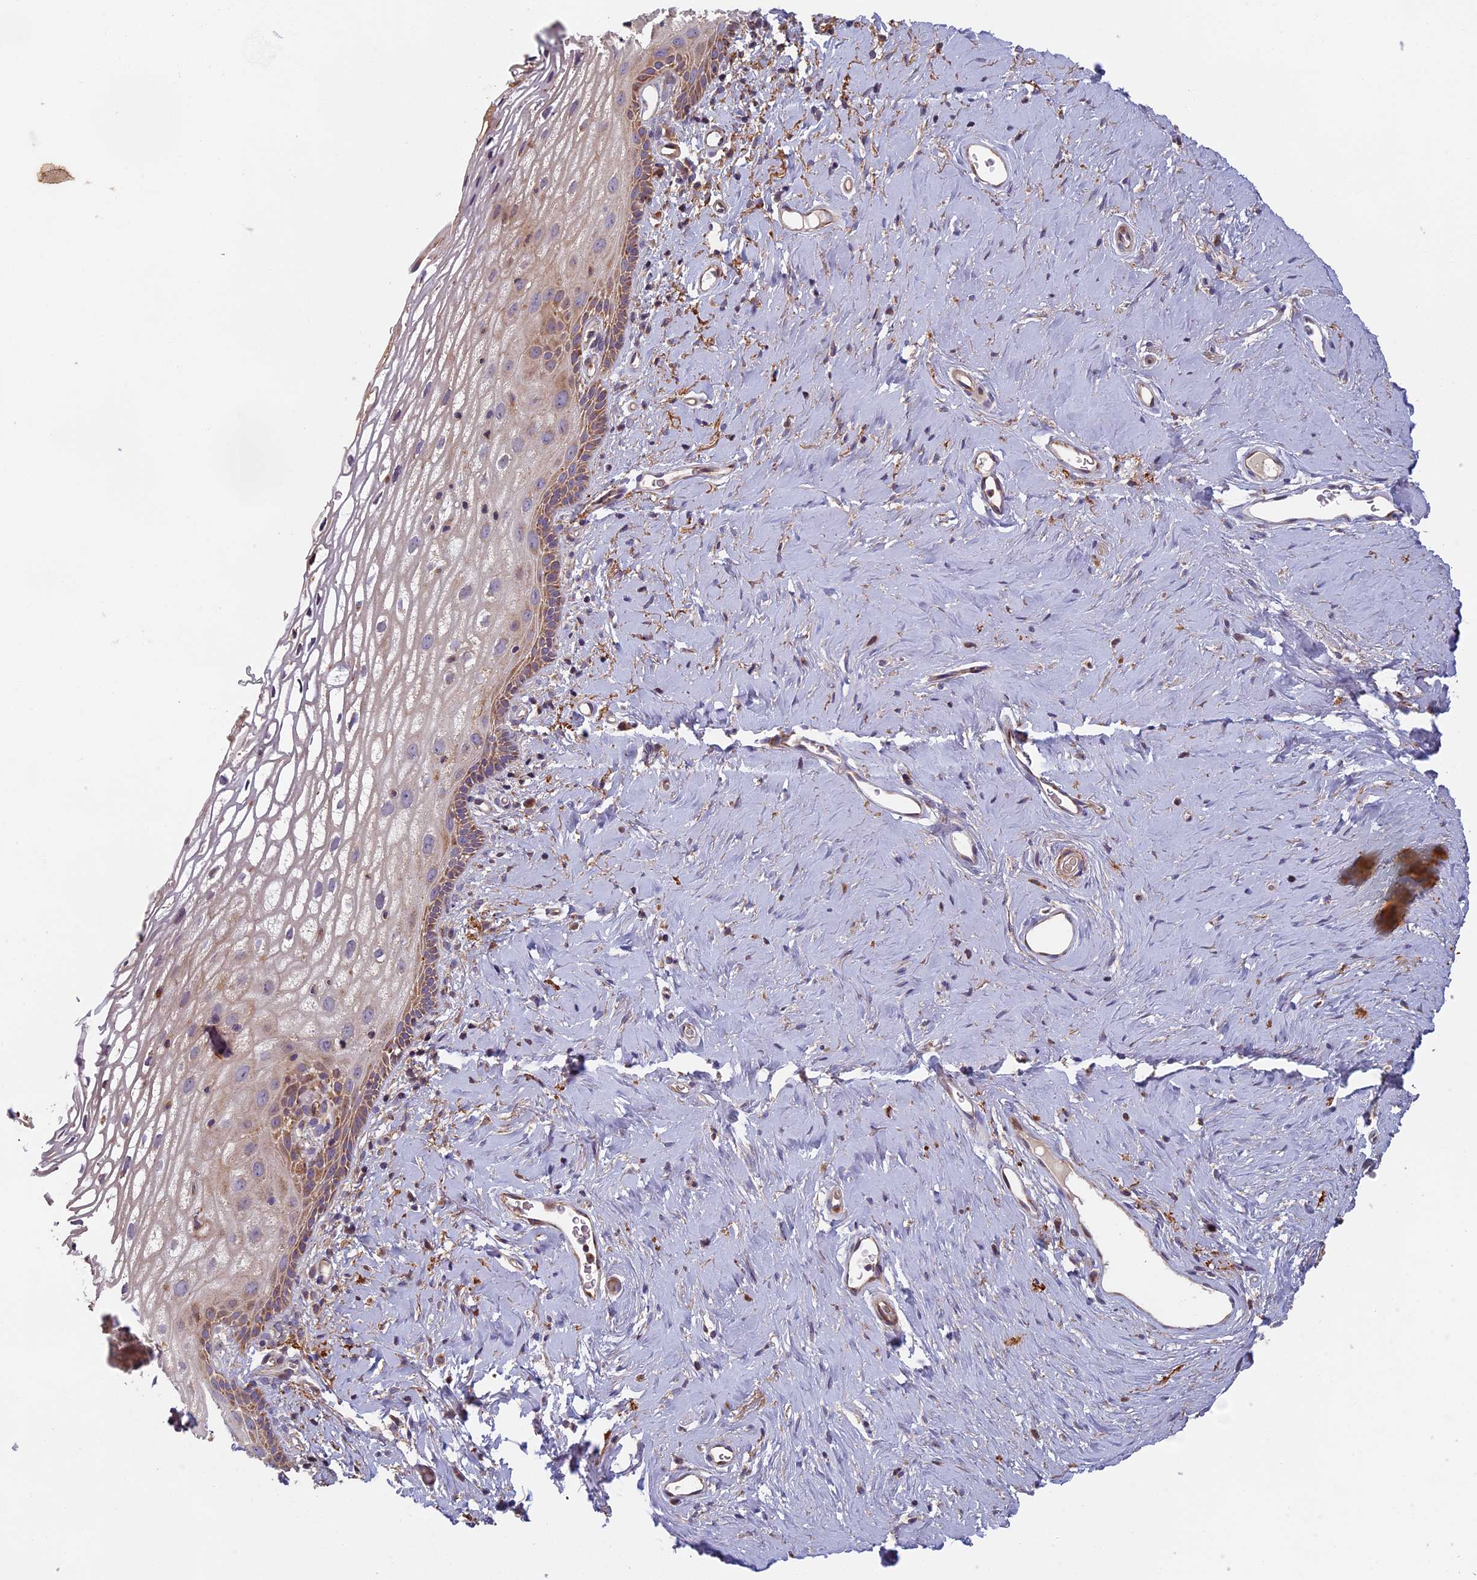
{"staining": {"intensity": "moderate", "quantity": "25%-75%", "location": "cytoplasmic/membranous"}, "tissue": "vagina", "cell_type": "Squamous epithelial cells", "image_type": "normal", "snomed": [{"axis": "morphology", "description": "Normal tissue, NOS"}, {"axis": "morphology", "description": "Adenocarcinoma, NOS"}, {"axis": "topography", "description": "Rectum"}, {"axis": "topography", "description": "Vagina"}], "caption": "A brown stain shows moderate cytoplasmic/membranous expression of a protein in squamous epithelial cells of benign human vagina. (DAB IHC, brown staining for protein, blue staining for nuclei).", "gene": "EDAR", "patient": {"sex": "female", "age": 71}}